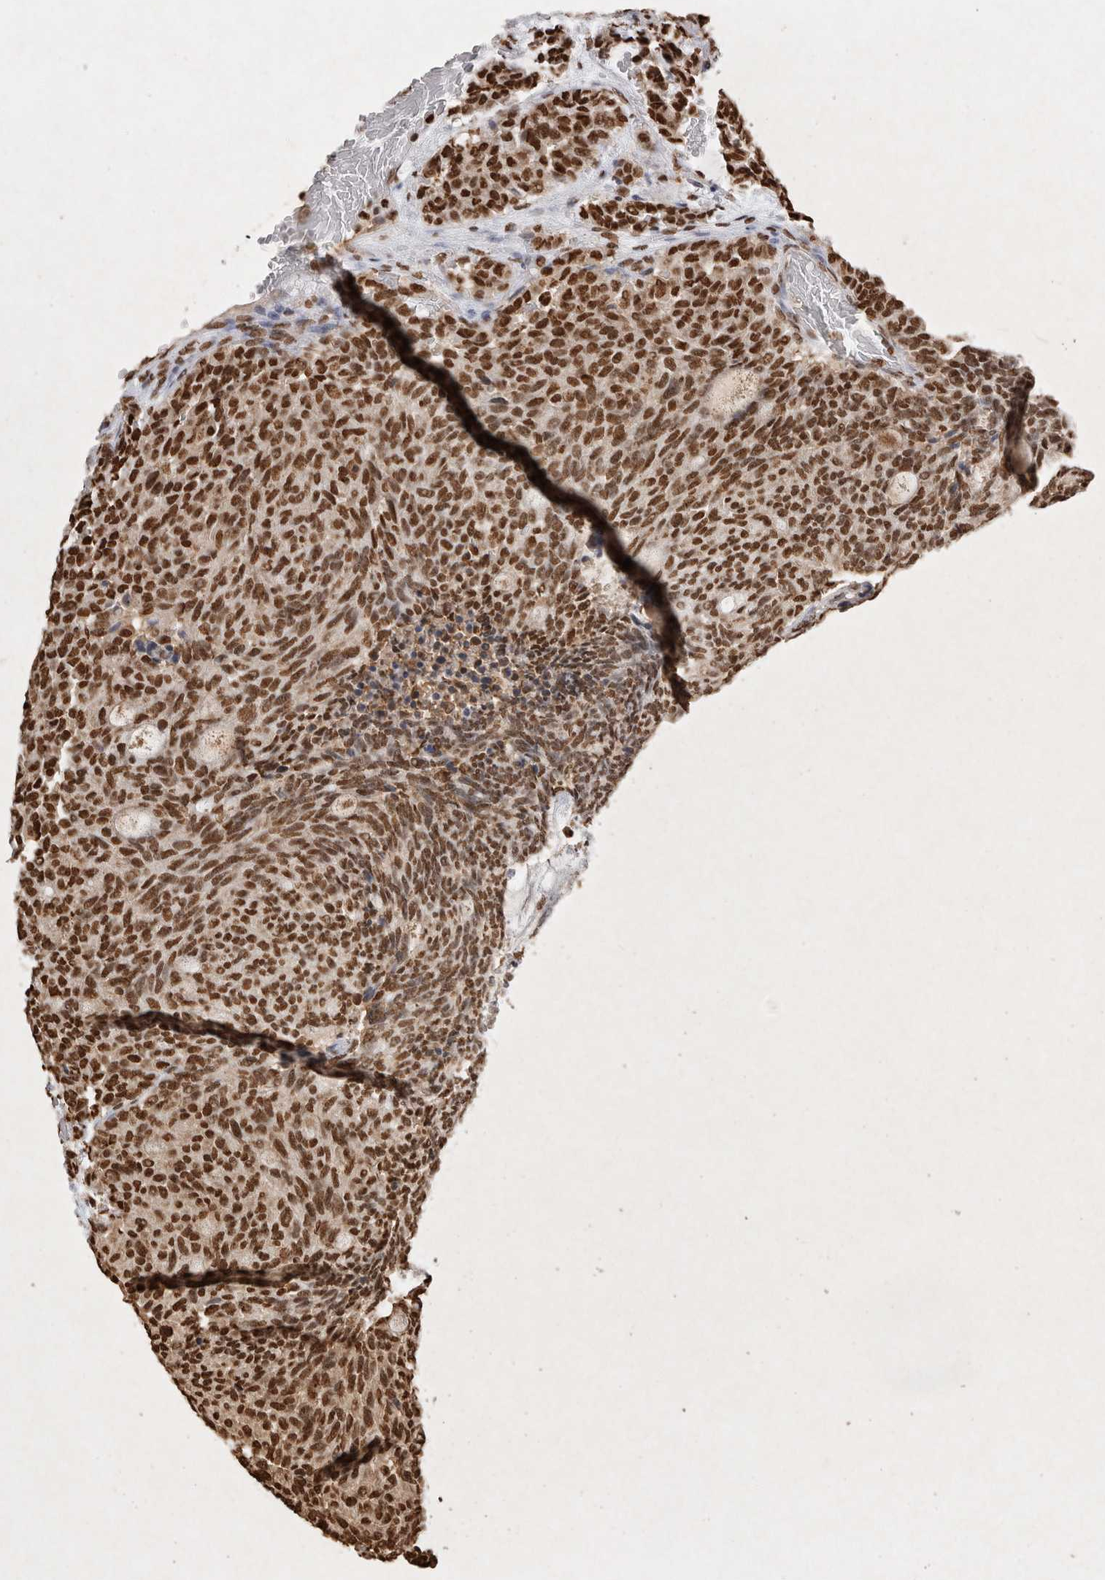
{"staining": {"intensity": "moderate", "quantity": ">75%", "location": "cytoplasmic/membranous,nuclear"}, "tissue": "carcinoid", "cell_type": "Tumor cells", "image_type": "cancer", "snomed": [{"axis": "morphology", "description": "Carcinoid, malignant, NOS"}, {"axis": "topography", "description": "Pancreas"}], "caption": "This is a micrograph of IHC staining of carcinoid (malignant), which shows moderate expression in the cytoplasmic/membranous and nuclear of tumor cells.", "gene": "HDGF", "patient": {"sex": "female", "age": 54}}